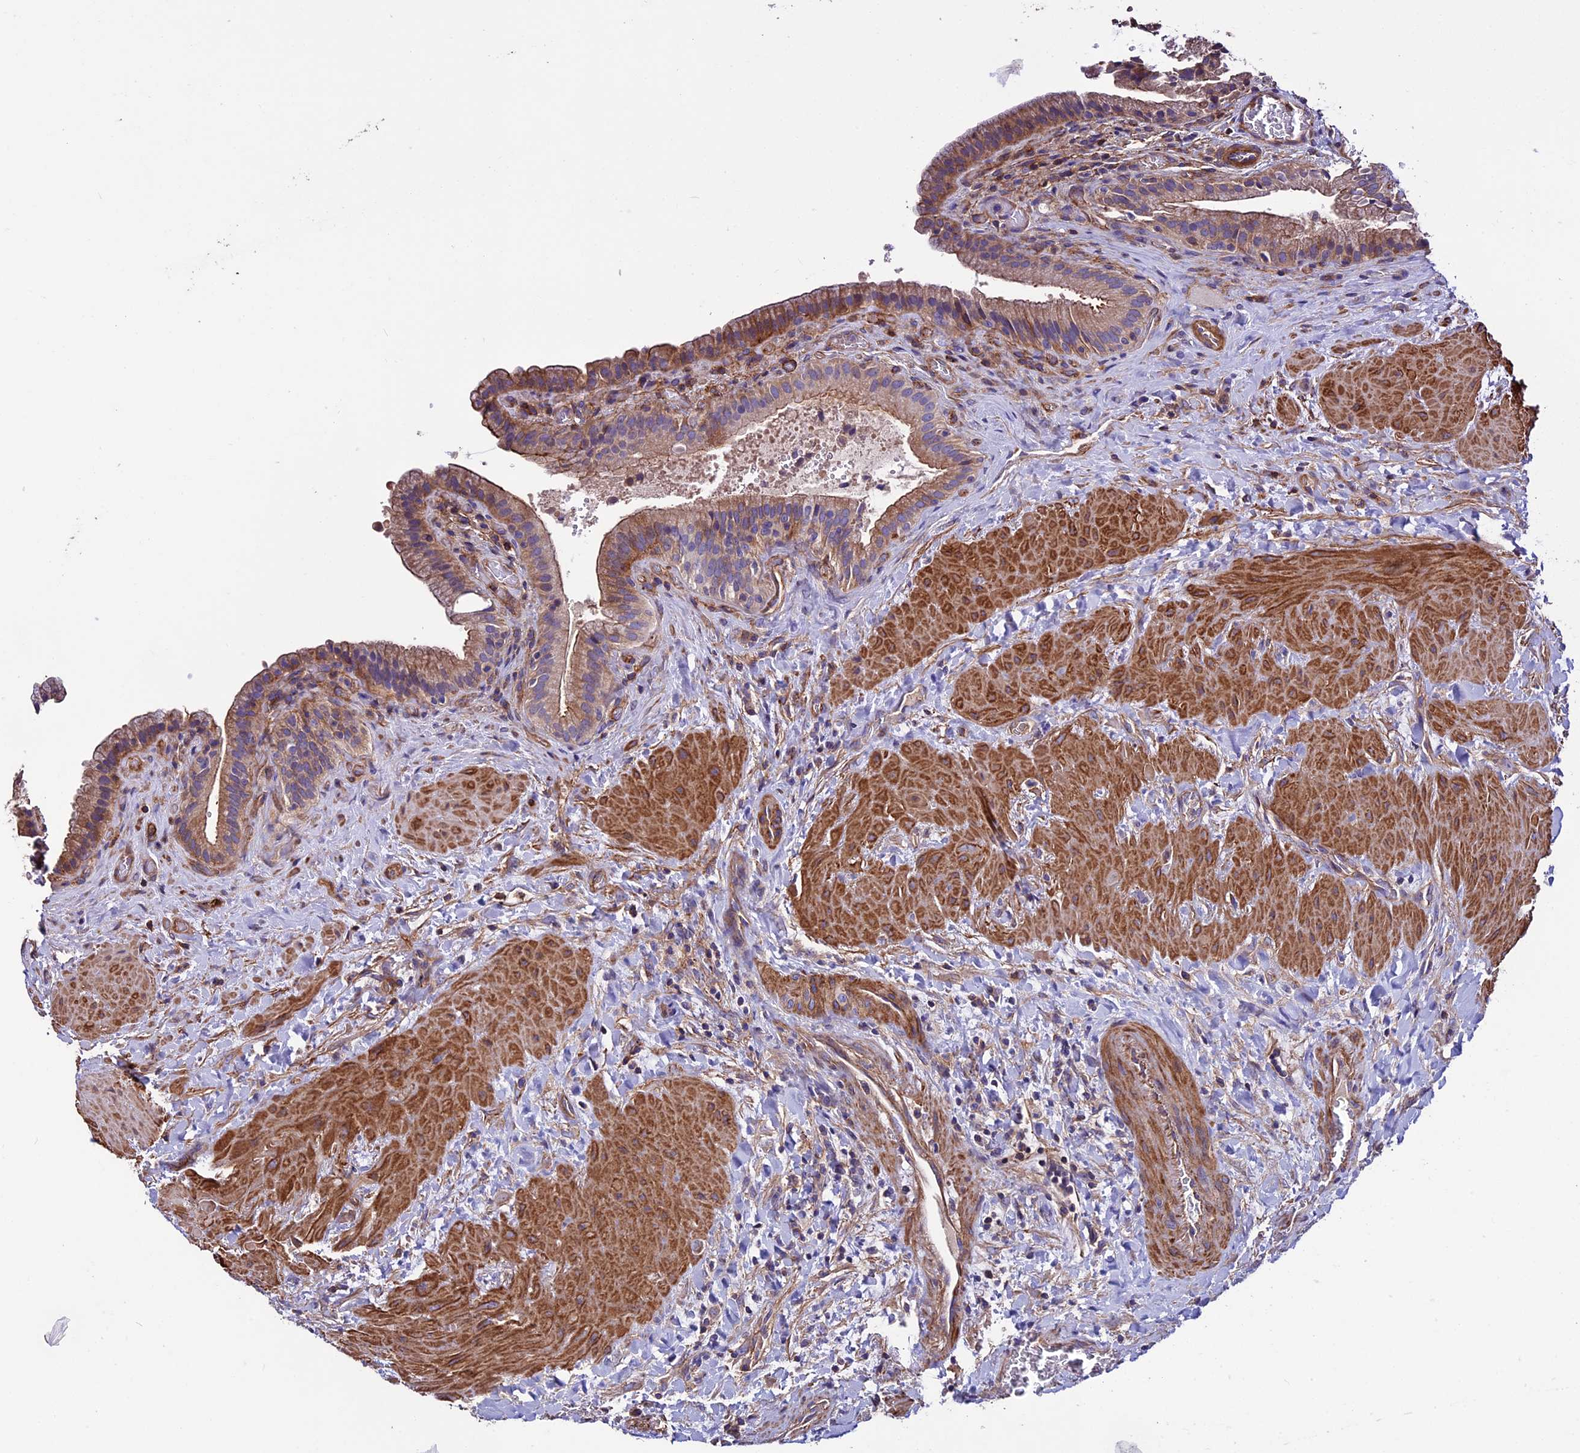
{"staining": {"intensity": "moderate", "quantity": ">75%", "location": "cytoplasmic/membranous"}, "tissue": "gallbladder", "cell_type": "Glandular cells", "image_type": "normal", "snomed": [{"axis": "morphology", "description": "Normal tissue, NOS"}, {"axis": "topography", "description": "Gallbladder"}], "caption": "DAB (3,3'-diaminobenzidine) immunohistochemical staining of normal human gallbladder demonstrates moderate cytoplasmic/membranous protein staining in about >75% of glandular cells.", "gene": "EVA1B", "patient": {"sex": "male", "age": 24}}